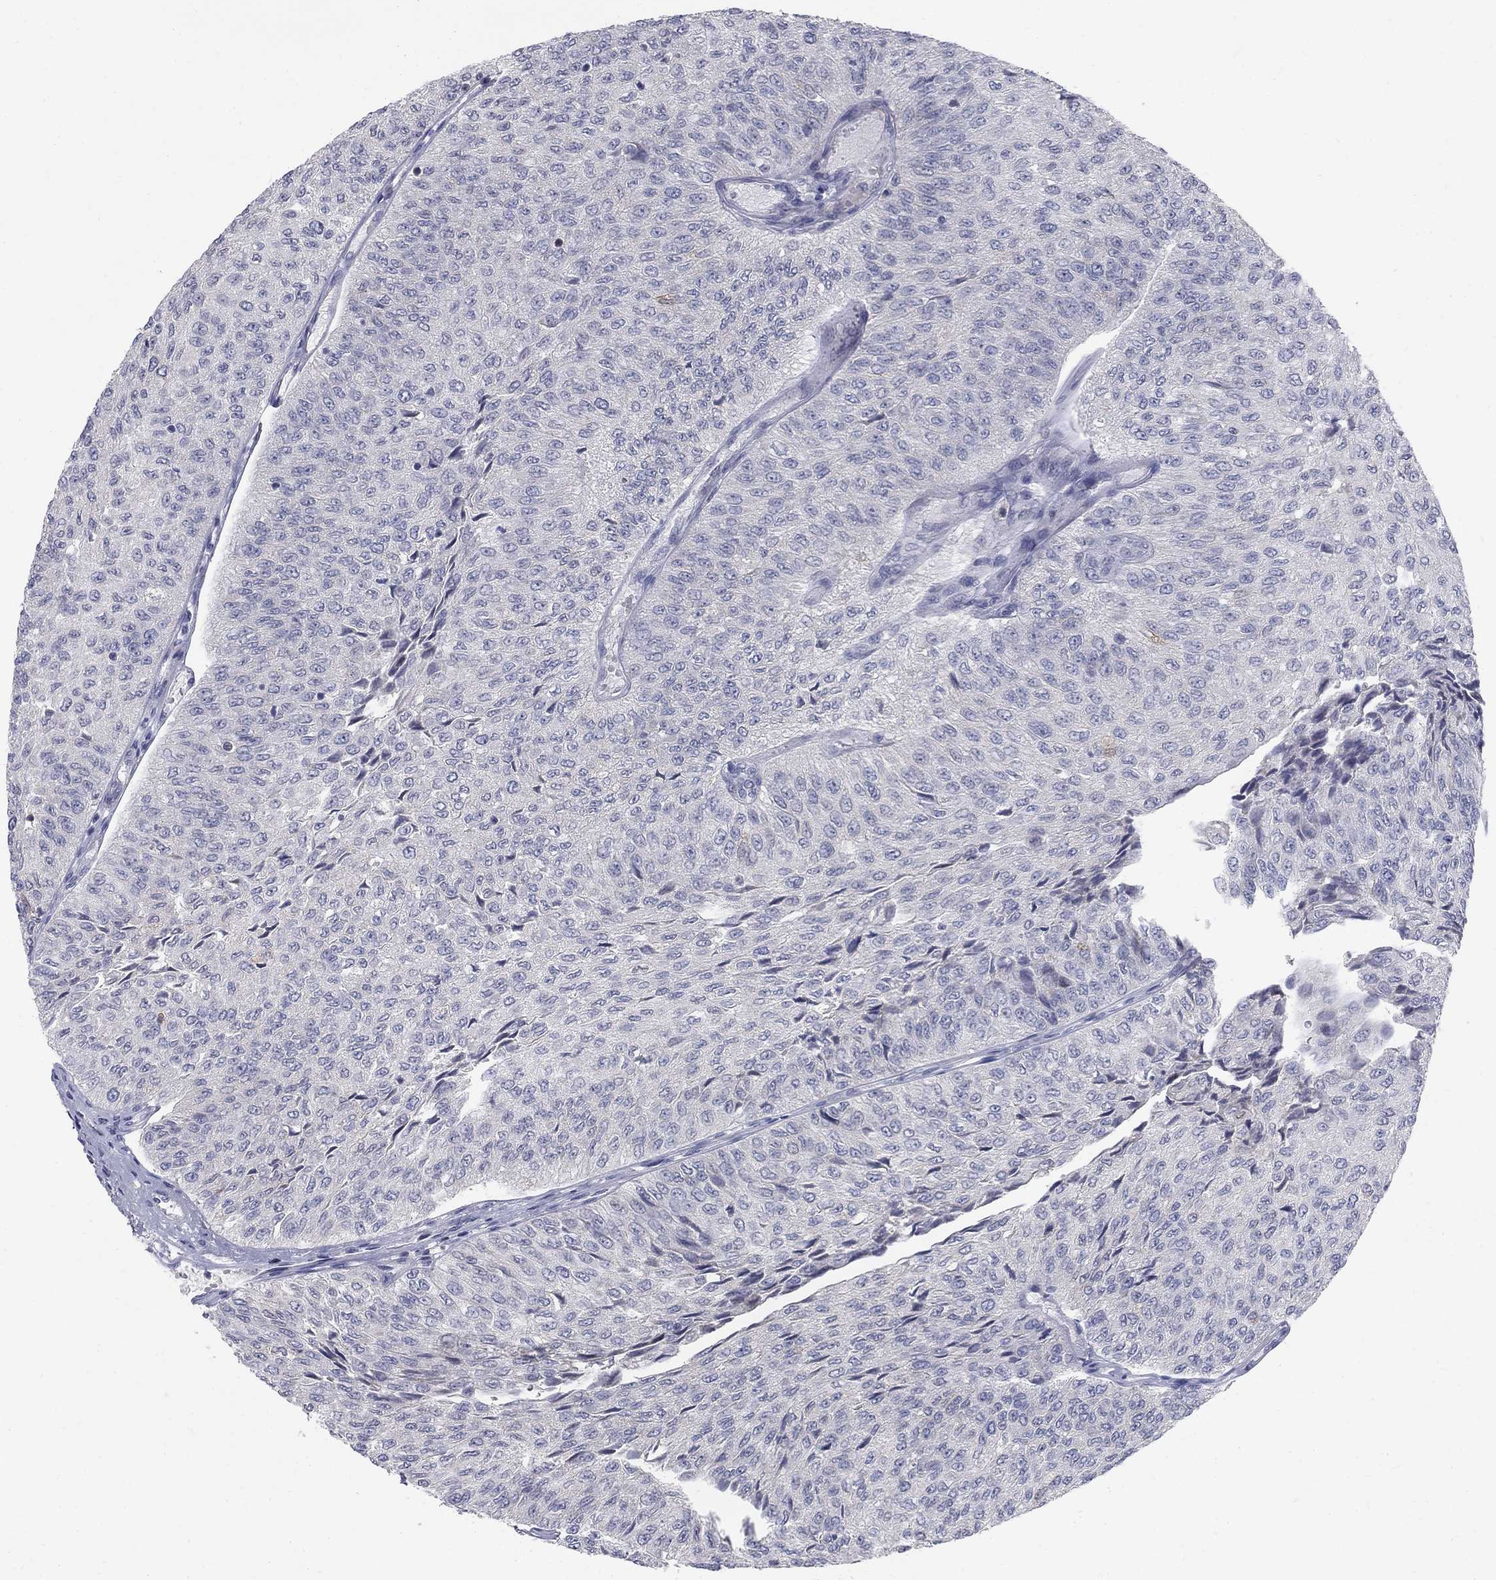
{"staining": {"intensity": "negative", "quantity": "none", "location": "none"}, "tissue": "urothelial cancer", "cell_type": "Tumor cells", "image_type": "cancer", "snomed": [{"axis": "morphology", "description": "Urothelial carcinoma, Low grade"}, {"axis": "topography", "description": "Urinary bladder"}], "caption": "Tumor cells show no significant positivity in urothelial cancer.", "gene": "NTRK2", "patient": {"sex": "male", "age": 78}}